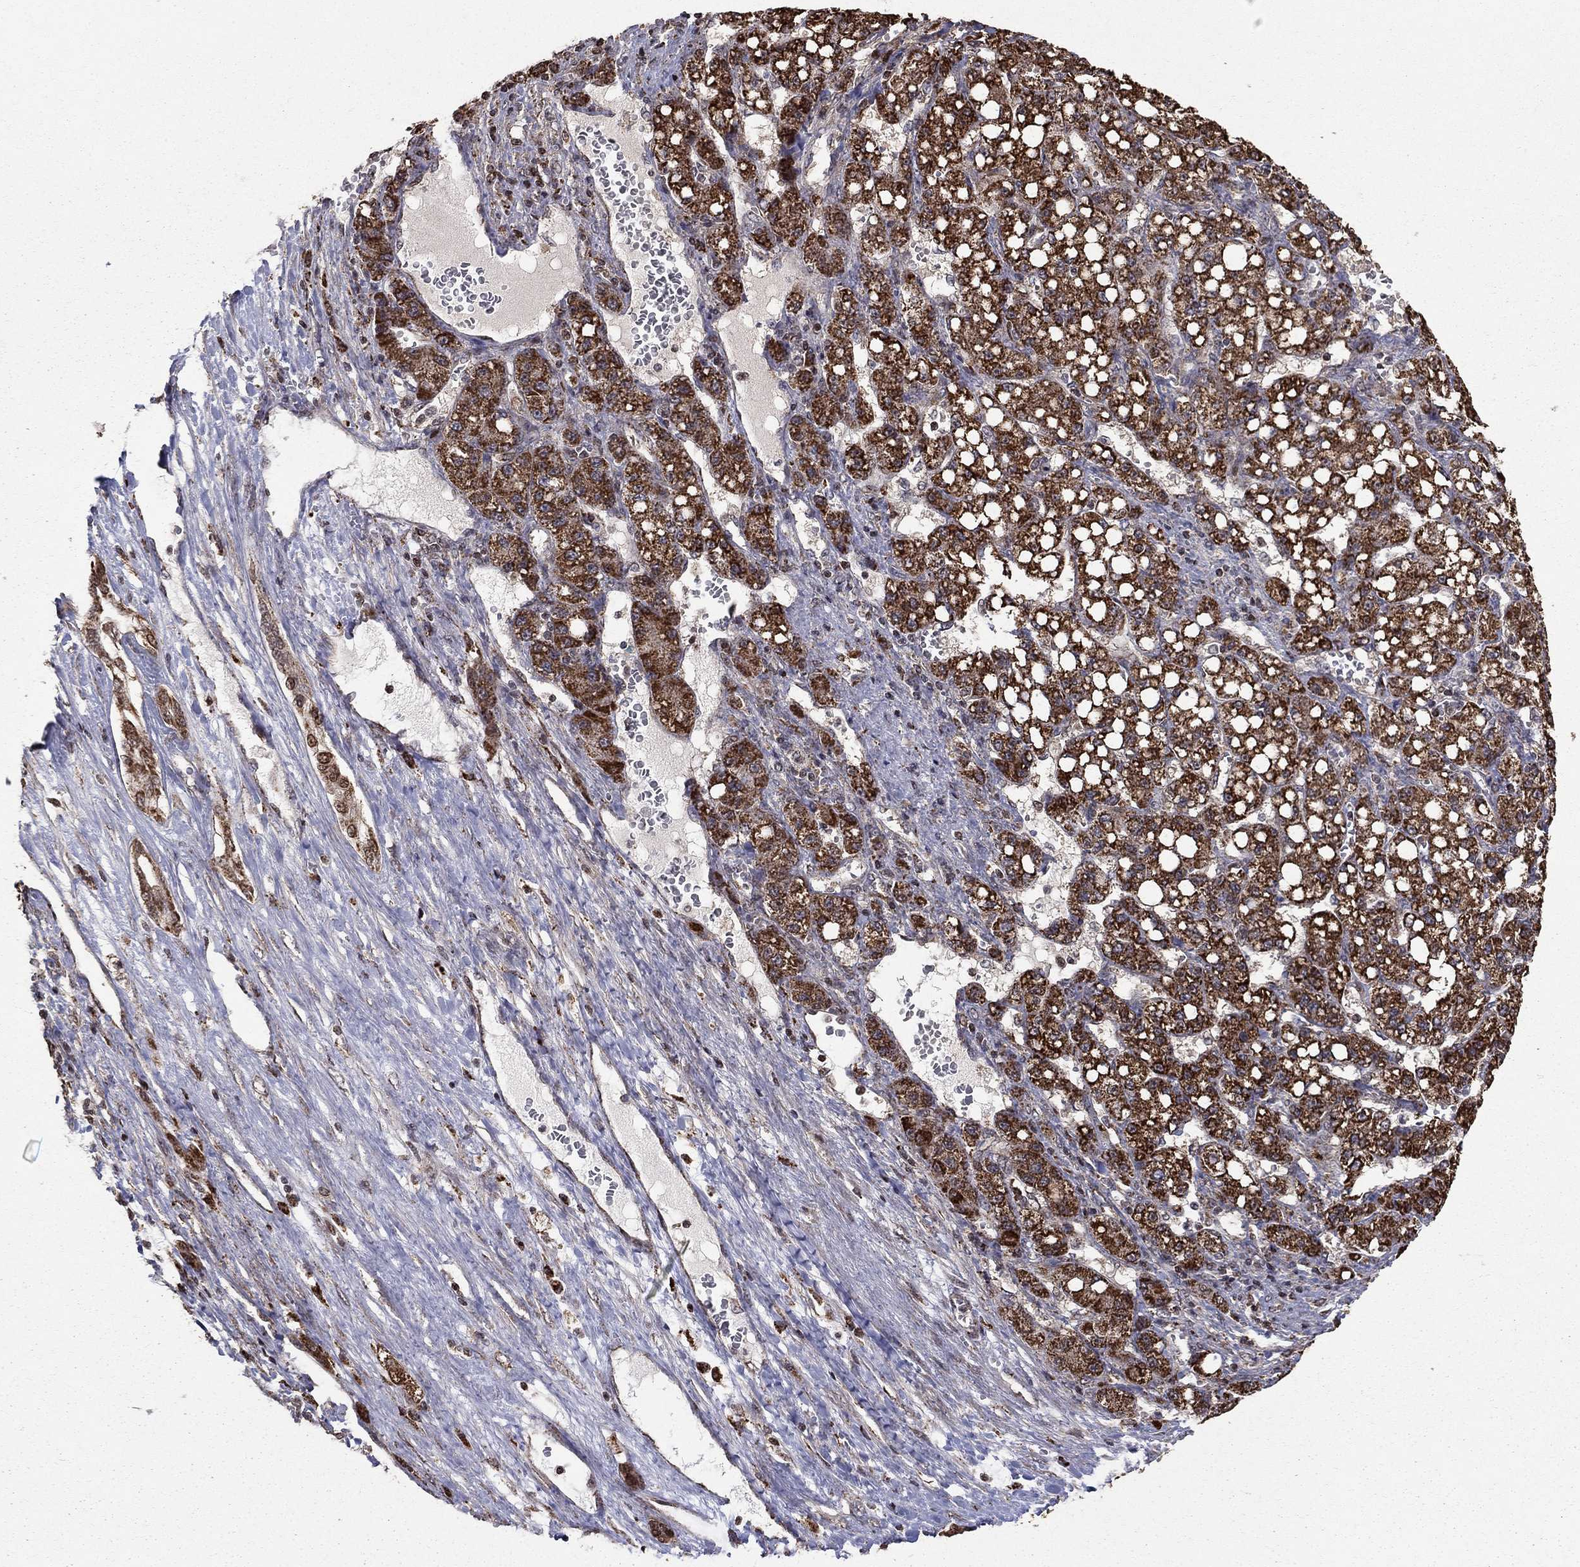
{"staining": {"intensity": "strong", "quantity": ">75%", "location": "cytoplasmic/membranous"}, "tissue": "liver cancer", "cell_type": "Tumor cells", "image_type": "cancer", "snomed": [{"axis": "morphology", "description": "Carcinoma, Hepatocellular, NOS"}, {"axis": "topography", "description": "Liver"}], "caption": "Immunohistochemical staining of liver cancer exhibits high levels of strong cytoplasmic/membranous staining in approximately >75% of tumor cells. (IHC, brightfield microscopy, high magnification).", "gene": "ACOT13", "patient": {"sex": "female", "age": 65}}